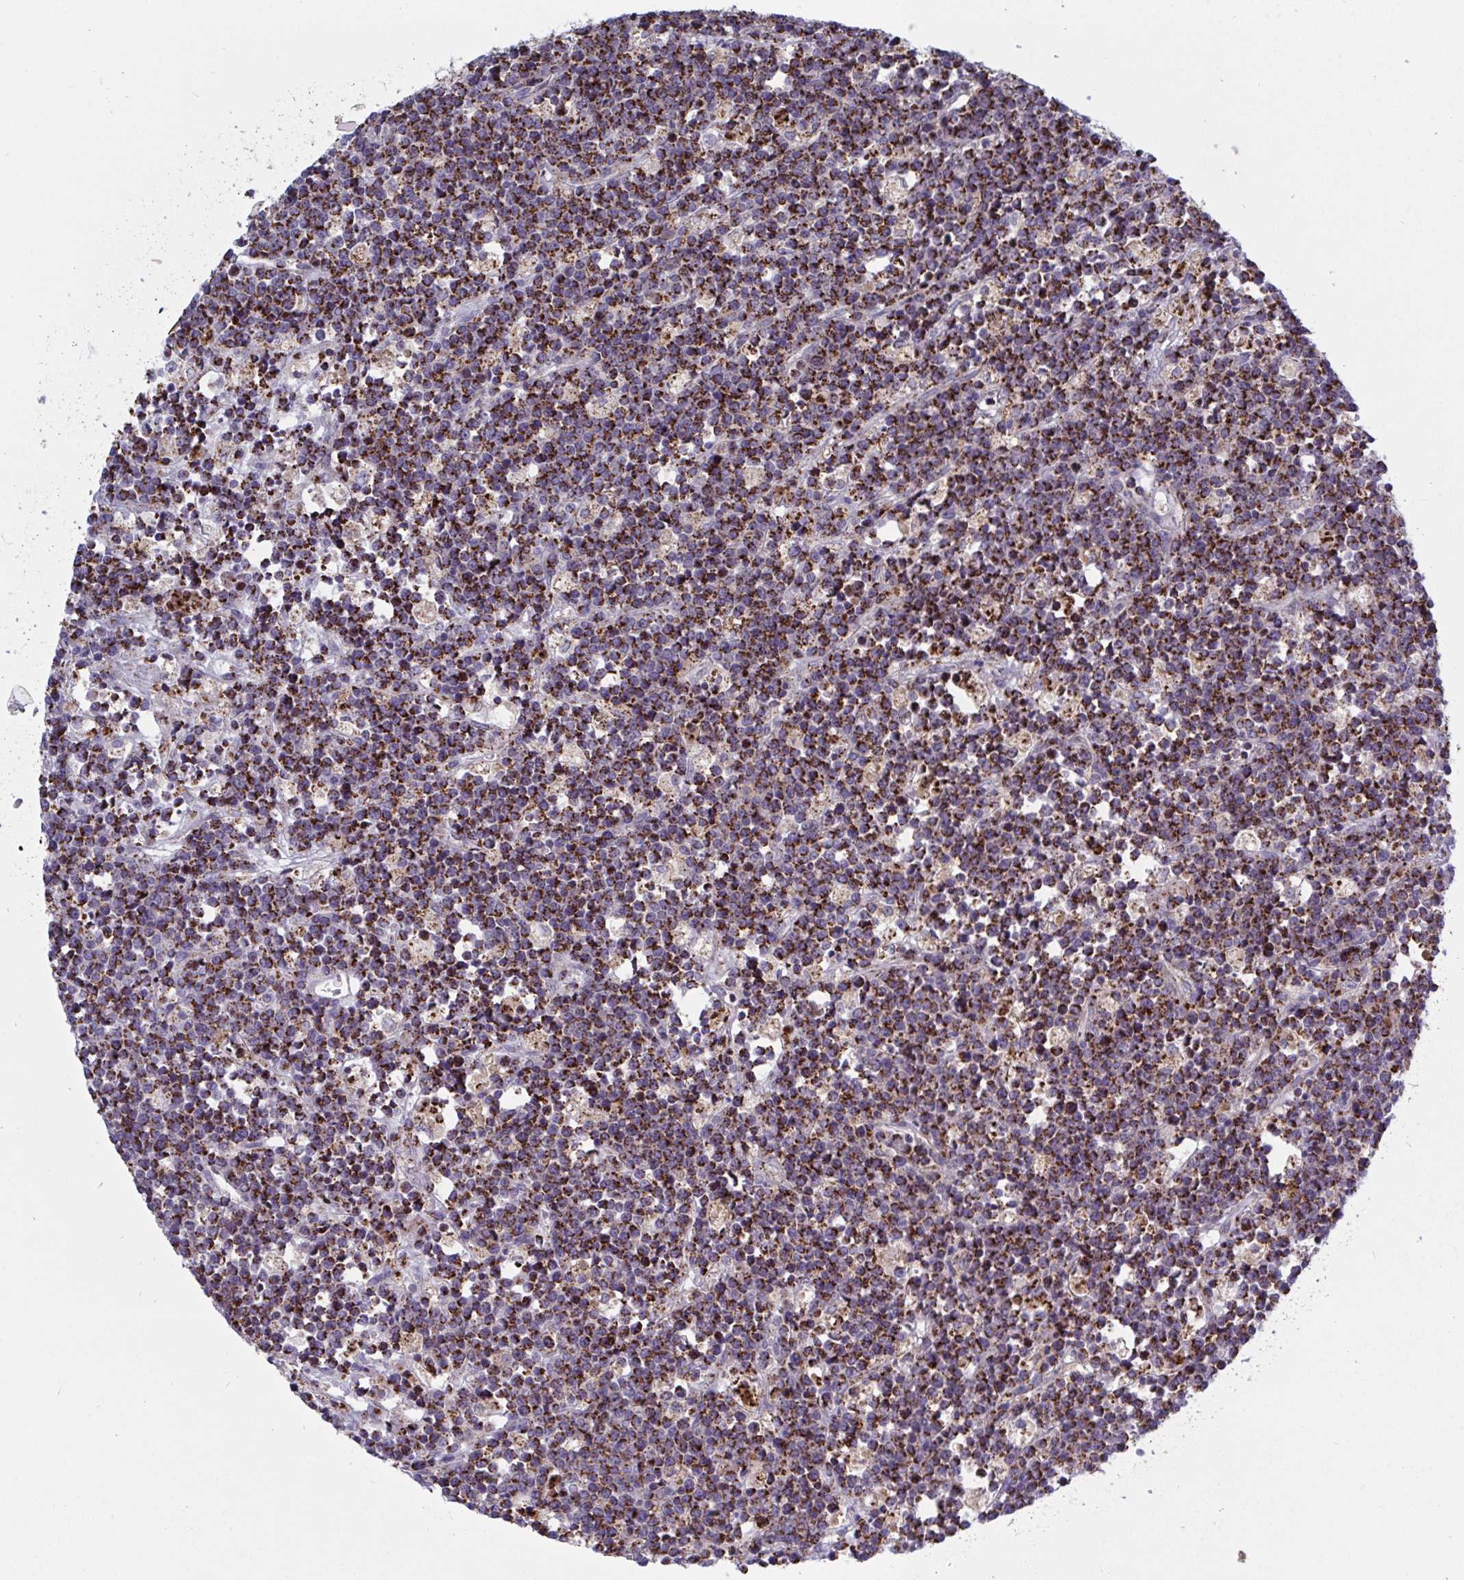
{"staining": {"intensity": "strong", "quantity": ">75%", "location": "cytoplasmic/membranous"}, "tissue": "lymphoma", "cell_type": "Tumor cells", "image_type": "cancer", "snomed": [{"axis": "morphology", "description": "Malignant lymphoma, non-Hodgkin's type, High grade"}, {"axis": "topography", "description": "Ovary"}], "caption": "Immunohistochemistry (IHC) of human malignant lymphoma, non-Hodgkin's type (high-grade) reveals high levels of strong cytoplasmic/membranous staining in approximately >75% of tumor cells.", "gene": "HSPE1", "patient": {"sex": "female", "age": 56}}